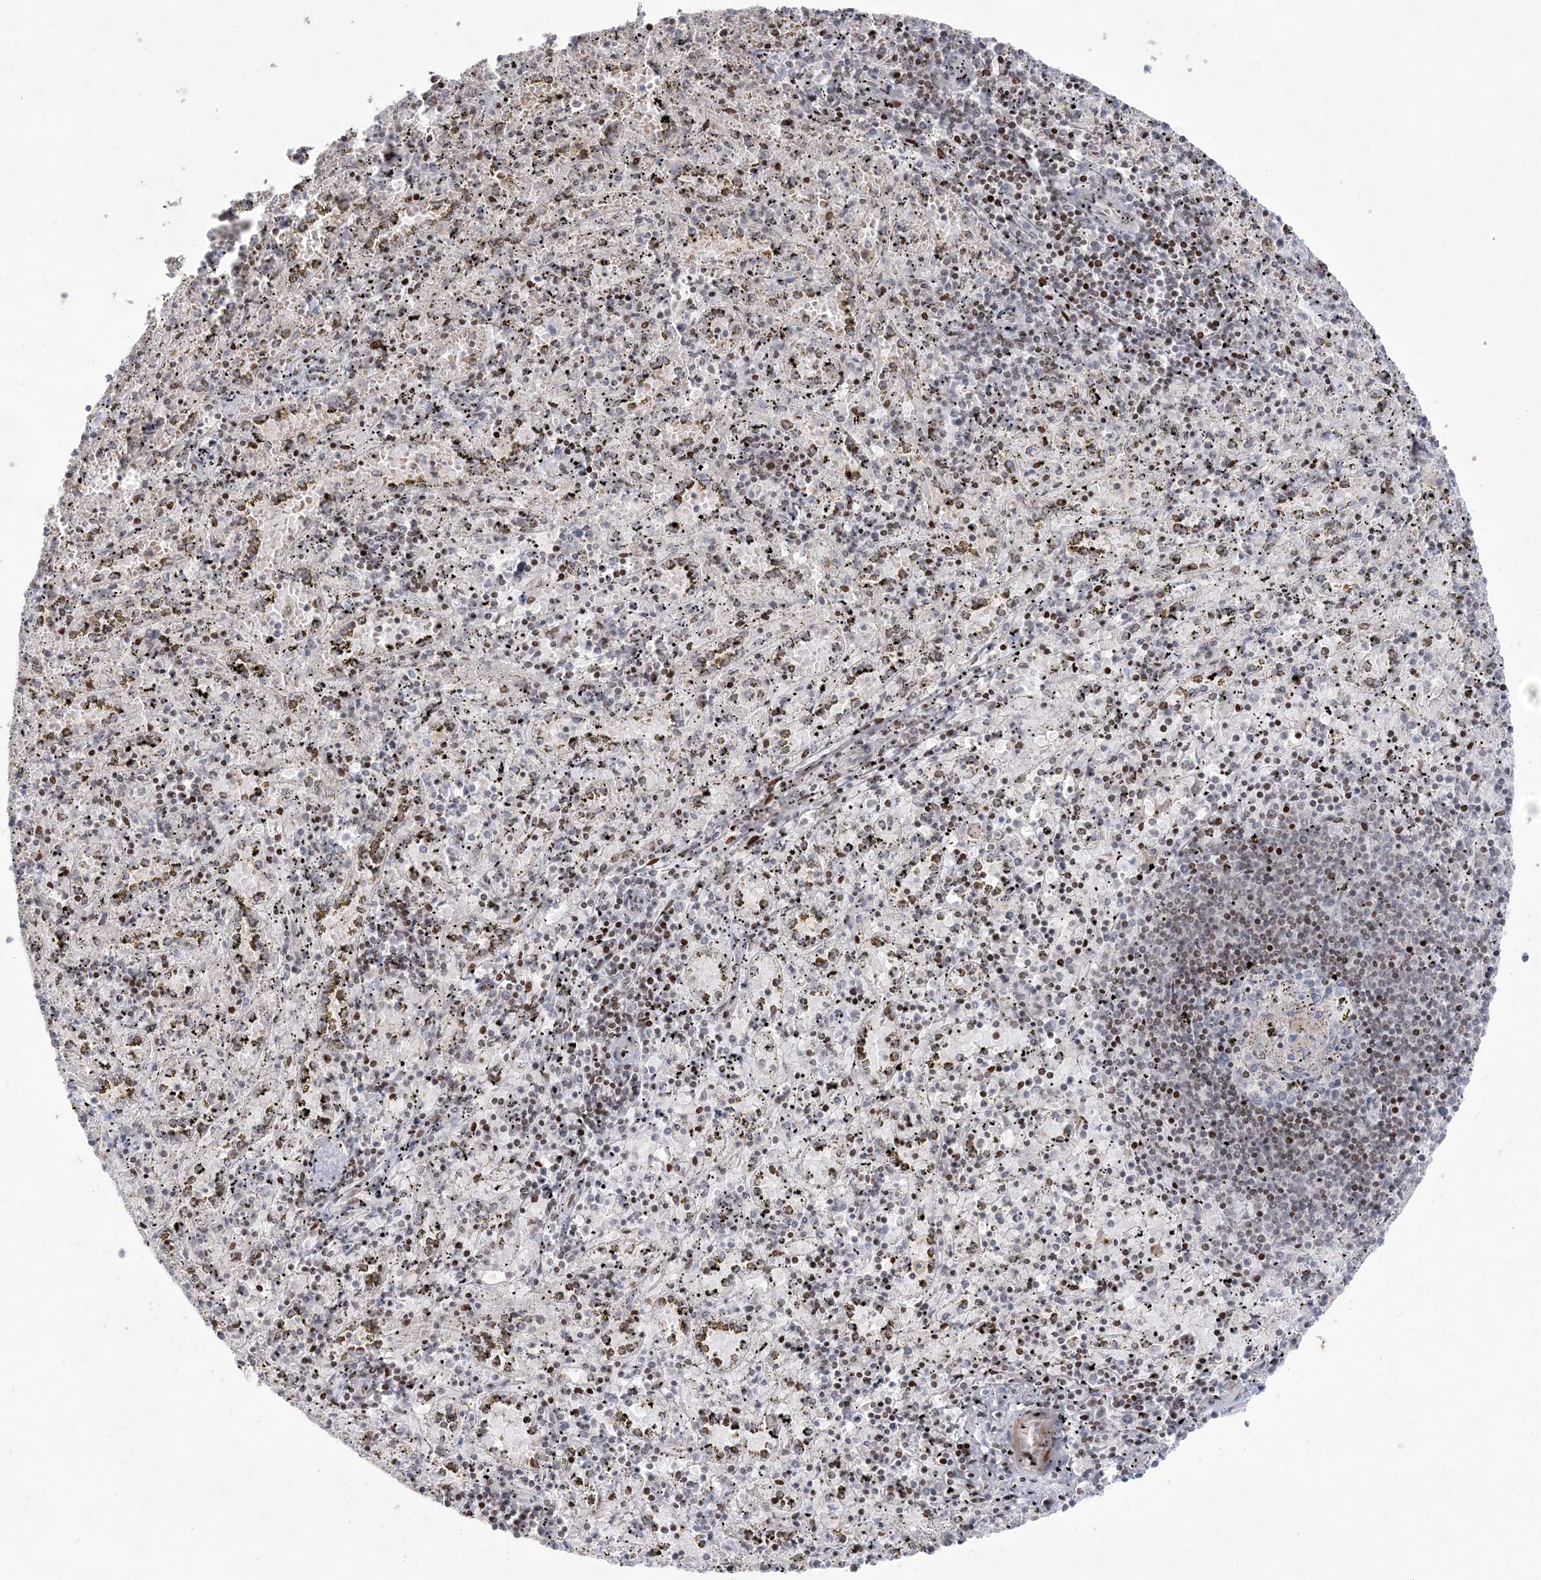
{"staining": {"intensity": "moderate", "quantity": "<25%", "location": "nuclear"}, "tissue": "spleen", "cell_type": "Cells in red pulp", "image_type": "normal", "snomed": [{"axis": "morphology", "description": "Normal tissue, NOS"}, {"axis": "topography", "description": "Spleen"}], "caption": "DAB (3,3'-diaminobenzidine) immunohistochemical staining of unremarkable human spleen reveals moderate nuclear protein positivity in approximately <25% of cells in red pulp.", "gene": "SH3BP4", "patient": {"sex": "male", "age": 11}}